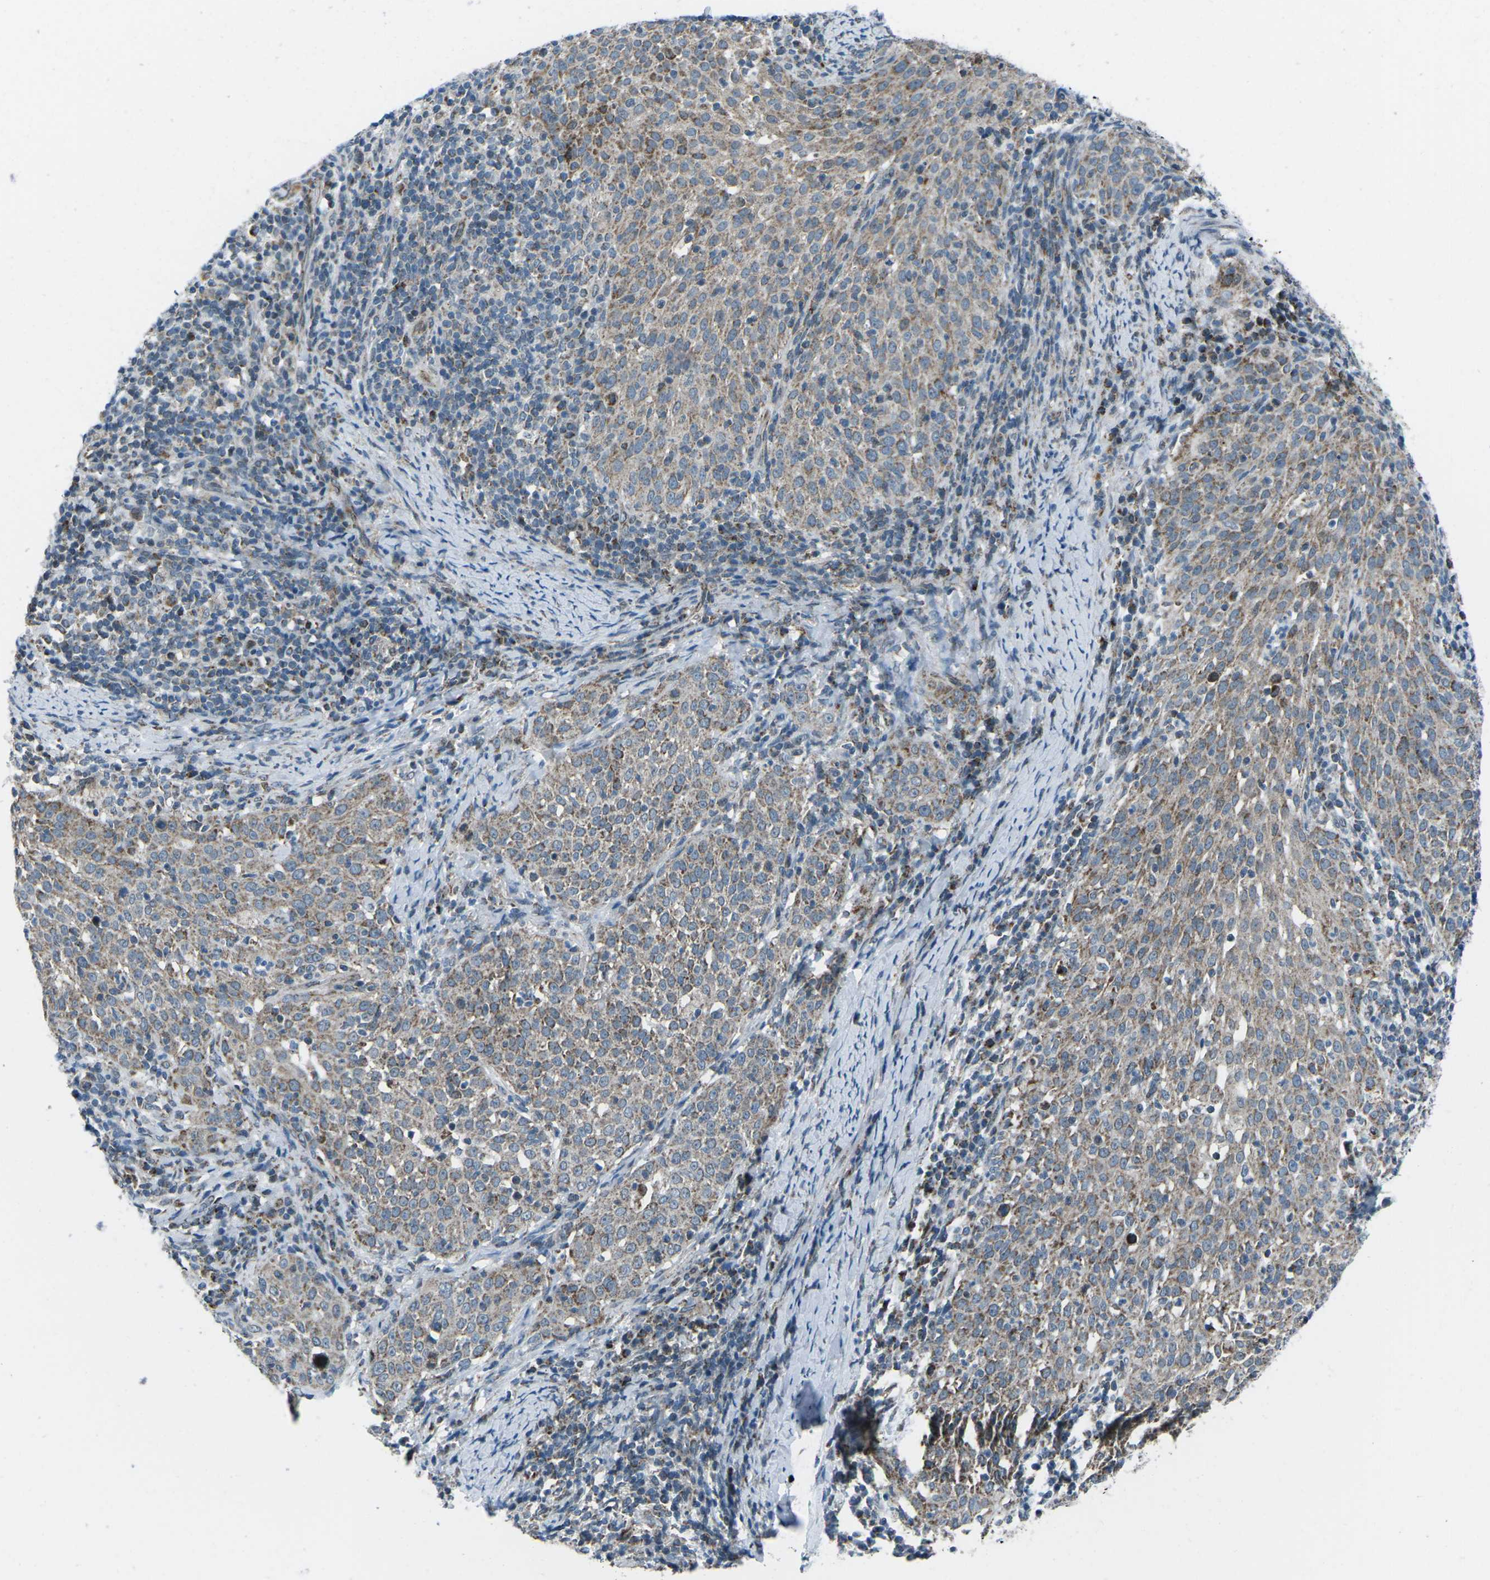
{"staining": {"intensity": "moderate", "quantity": ">75%", "location": "cytoplasmic/membranous"}, "tissue": "cervical cancer", "cell_type": "Tumor cells", "image_type": "cancer", "snomed": [{"axis": "morphology", "description": "Squamous cell carcinoma, NOS"}, {"axis": "topography", "description": "Cervix"}], "caption": "Brown immunohistochemical staining in cervical cancer (squamous cell carcinoma) demonstrates moderate cytoplasmic/membranous expression in about >75% of tumor cells.", "gene": "RFESD", "patient": {"sex": "female", "age": 51}}